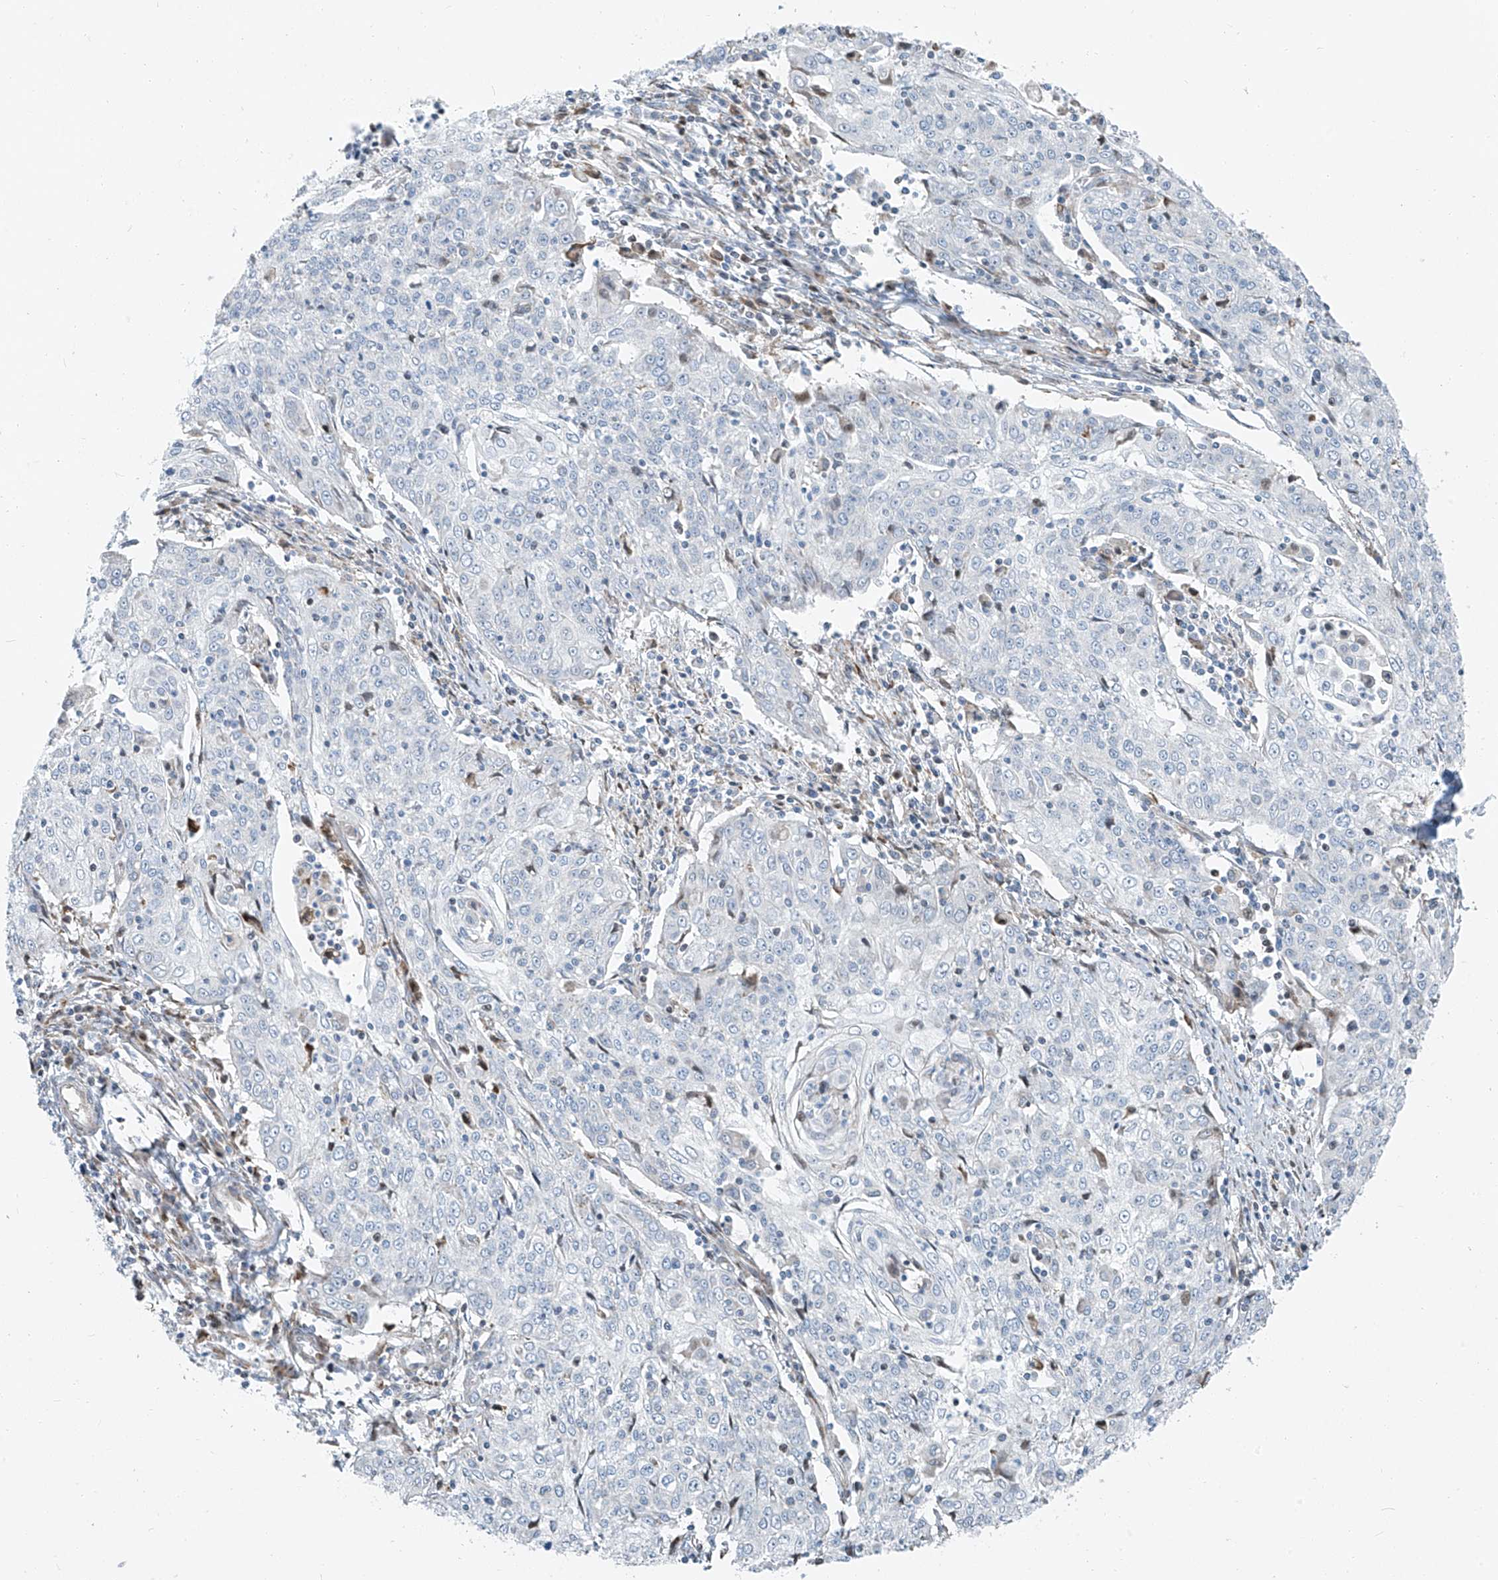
{"staining": {"intensity": "negative", "quantity": "none", "location": "none"}, "tissue": "cervical cancer", "cell_type": "Tumor cells", "image_type": "cancer", "snomed": [{"axis": "morphology", "description": "Squamous cell carcinoma, NOS"}, {"axis": "topography", "description": "Cervix"}], "caption": "This is a photomicrograph of immunohistochemistry staining of cervical squamous cell carcinoma, which shows no staining in tumor cells.", "gene": "HIC2", "patient": {"sex": "female", "age": 48}}